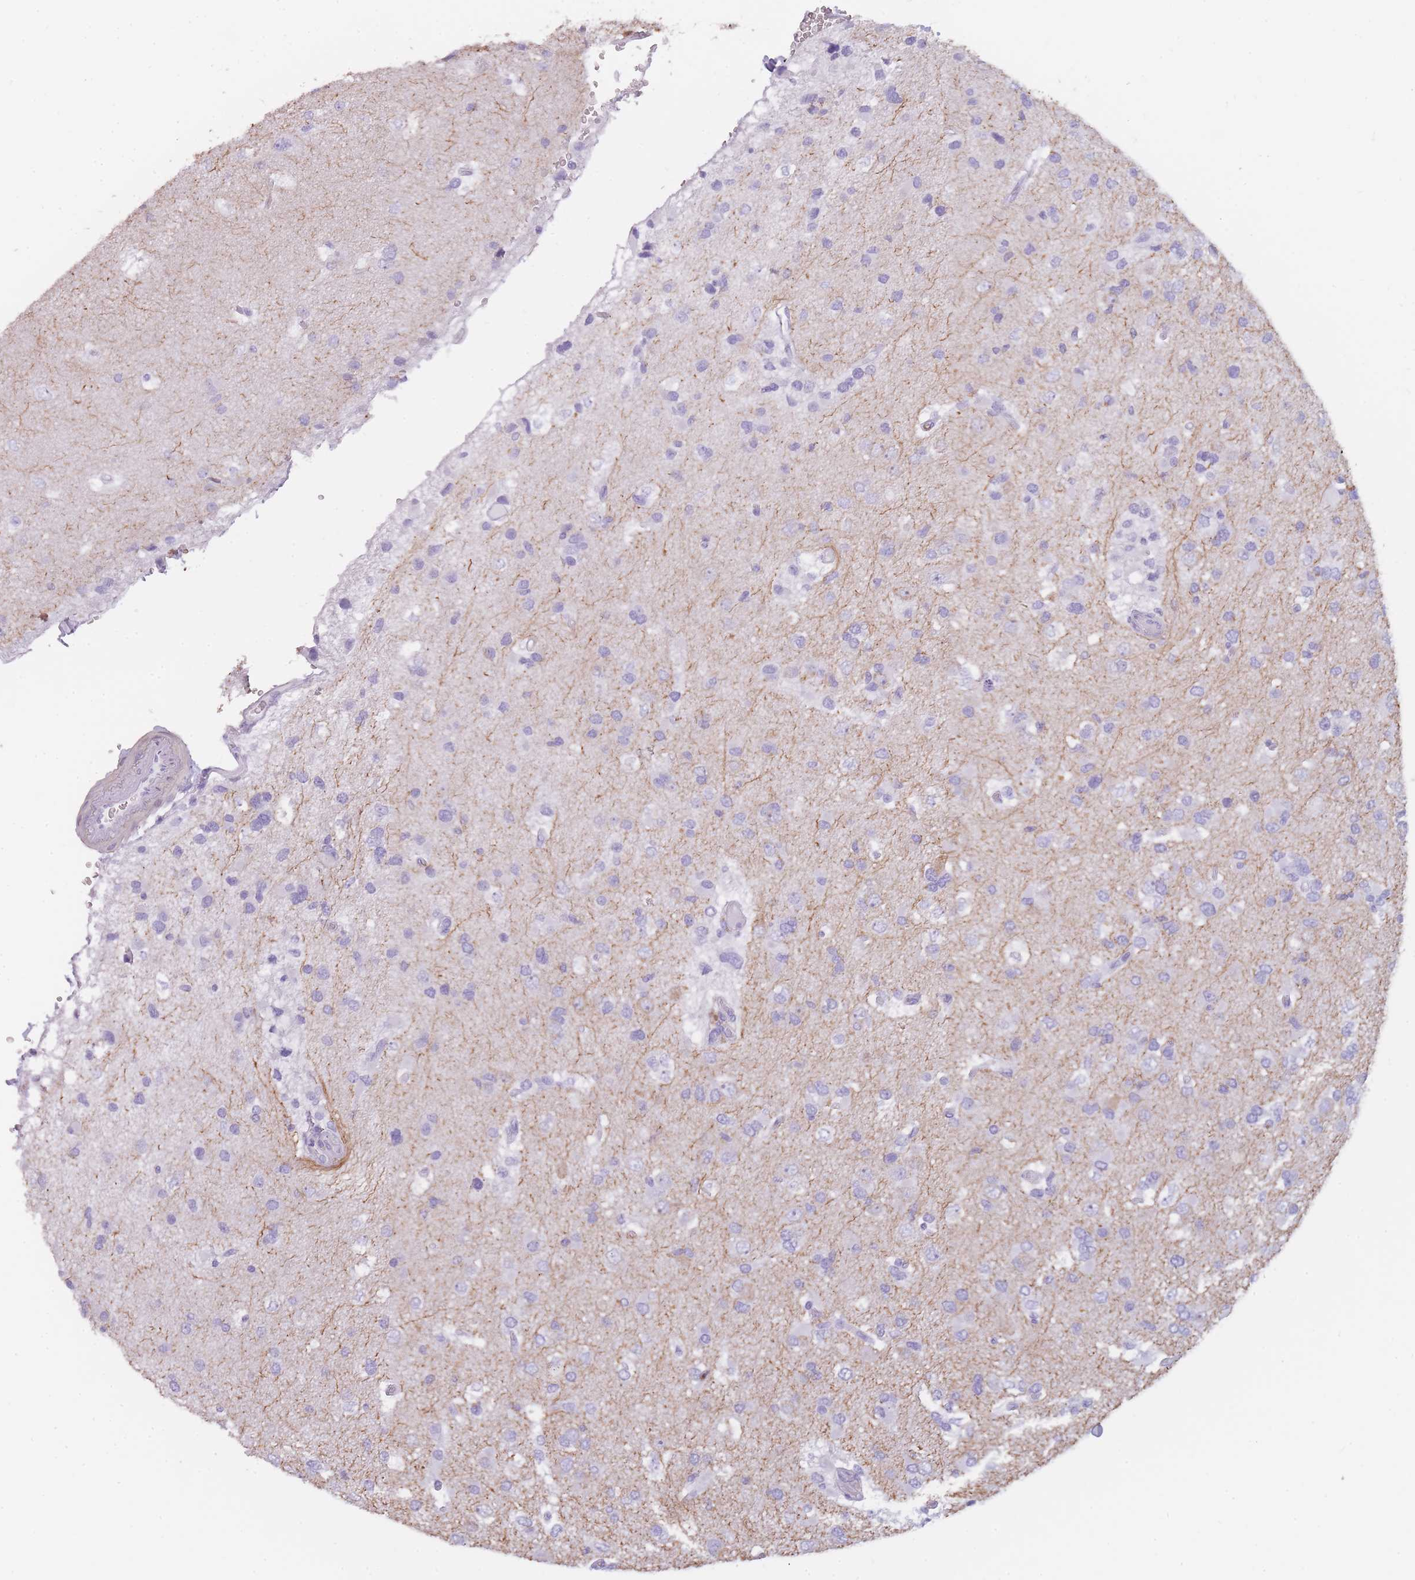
{"staining": {"intensity": "negative", "quantity": "none", "location": "none"}, "tissue": "glioma", "cell_type": "Tumor cells", "image_type": "cancer", "snomed": [{"axis": "morphology", "description": "Glioma, malignant, High grade"}, {"axis": "topography", "description": "Brain"}], "caption": "High-grade glioma (malignant) was stained to show a protein in brown. There is no significant expression in tumor cells. (DAB (3,3'-diaminobenzidine) IHC visualized using brightfield microscopy, high magnification).", "gene": "CR1L", "patient": {"sex": "male", "age": 53}}